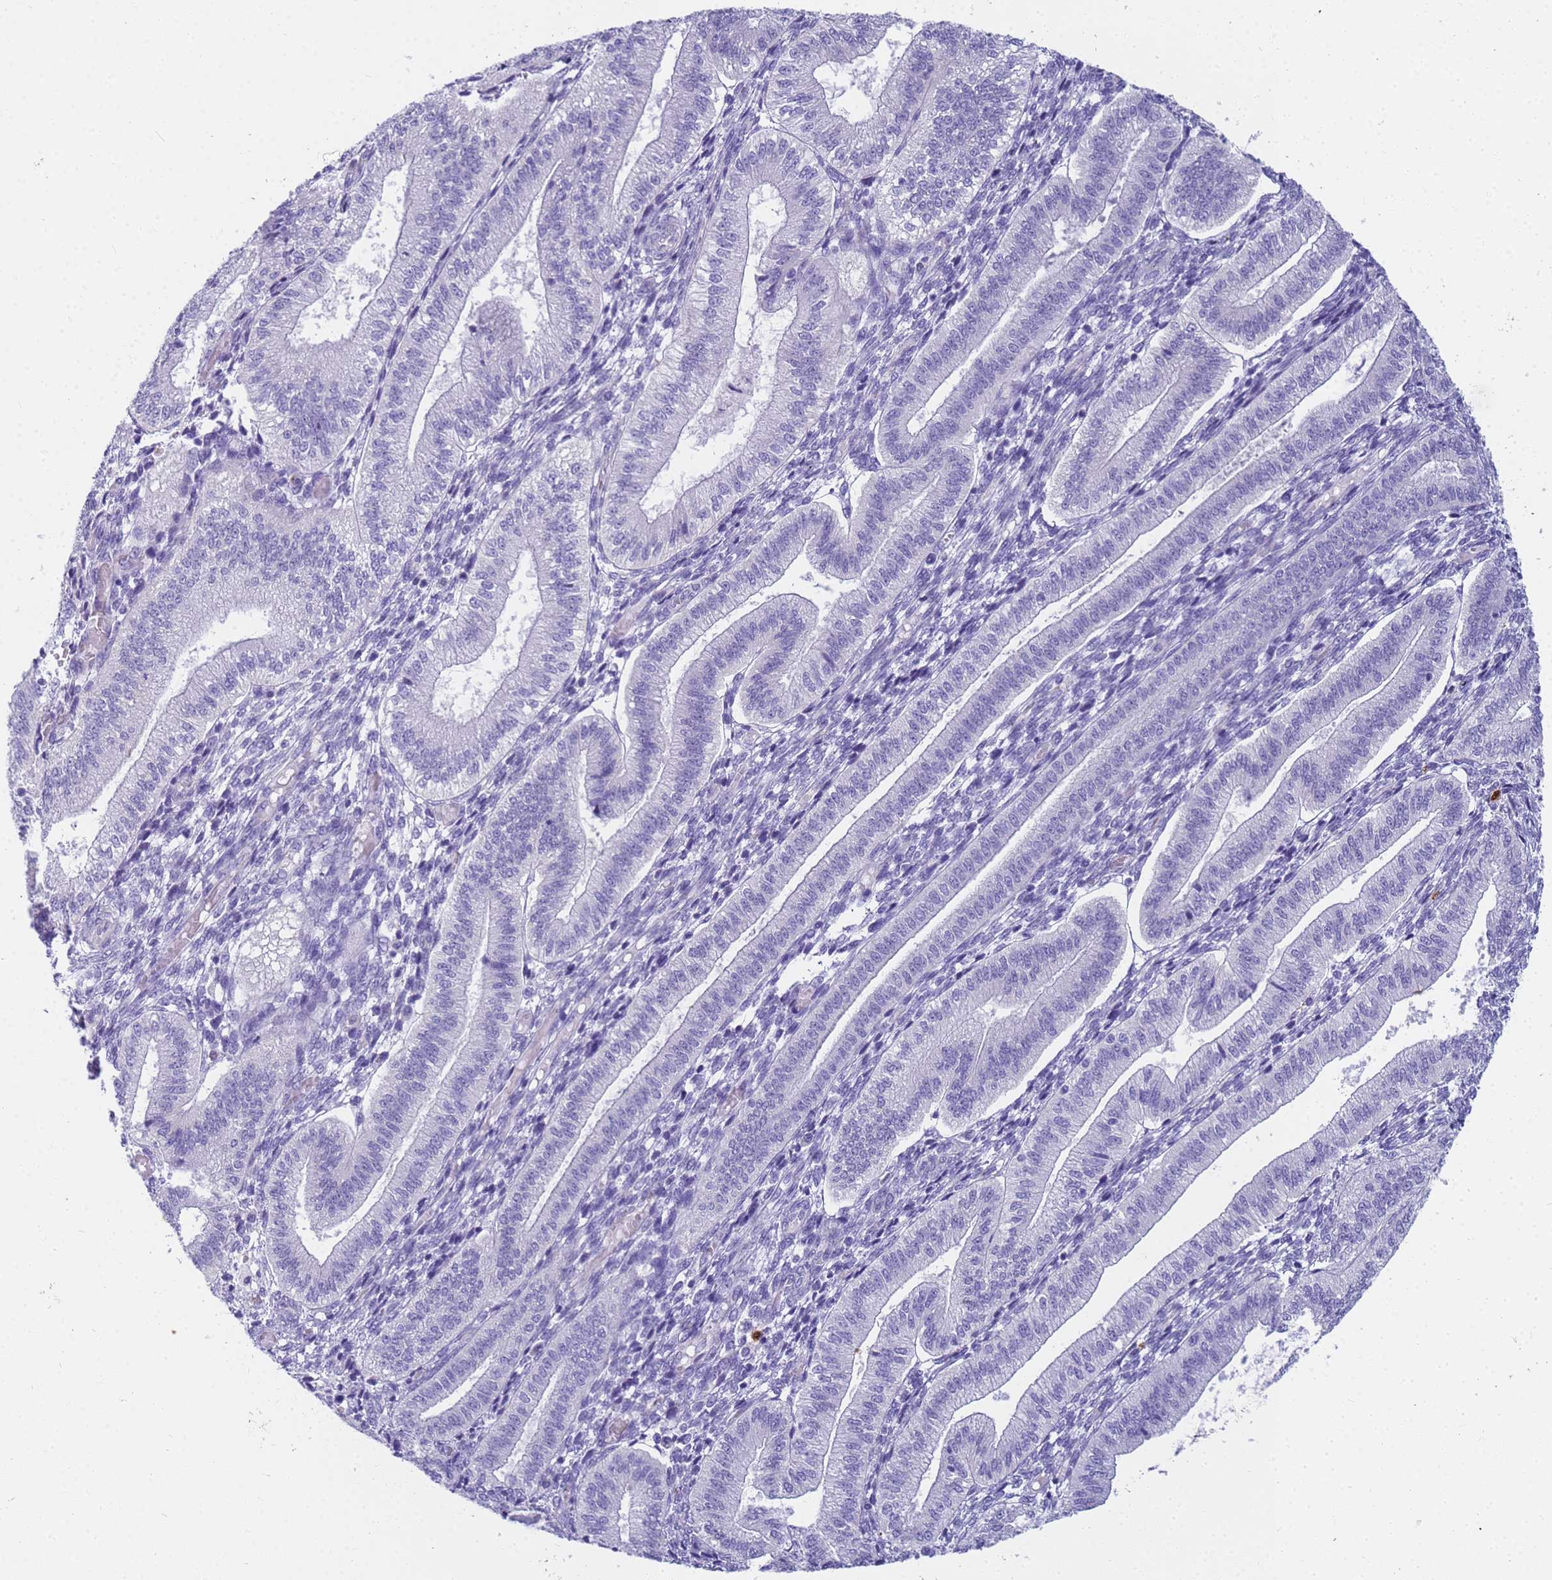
{"staining": {"intensity": "negative", "quantity": "none", "location": "none"}, "tissue": "endometrium", "cell_type": "Cells in endometrial stroma", "image_type": "normal", "snomed": [{"axis": "morphology", "description": "Normal tissue, NOS"}, {"axis": "topography", "description": "Endometrium"}], "caption": "This histopathology image is of normal endometrium stained with IHC to label a protein in brown with the nuclei are counter-stained blue. There is no positivity in cells in endometrial stroma.", "gene": "RNASE2", "patient": {"sex": "female", "age": 34}}